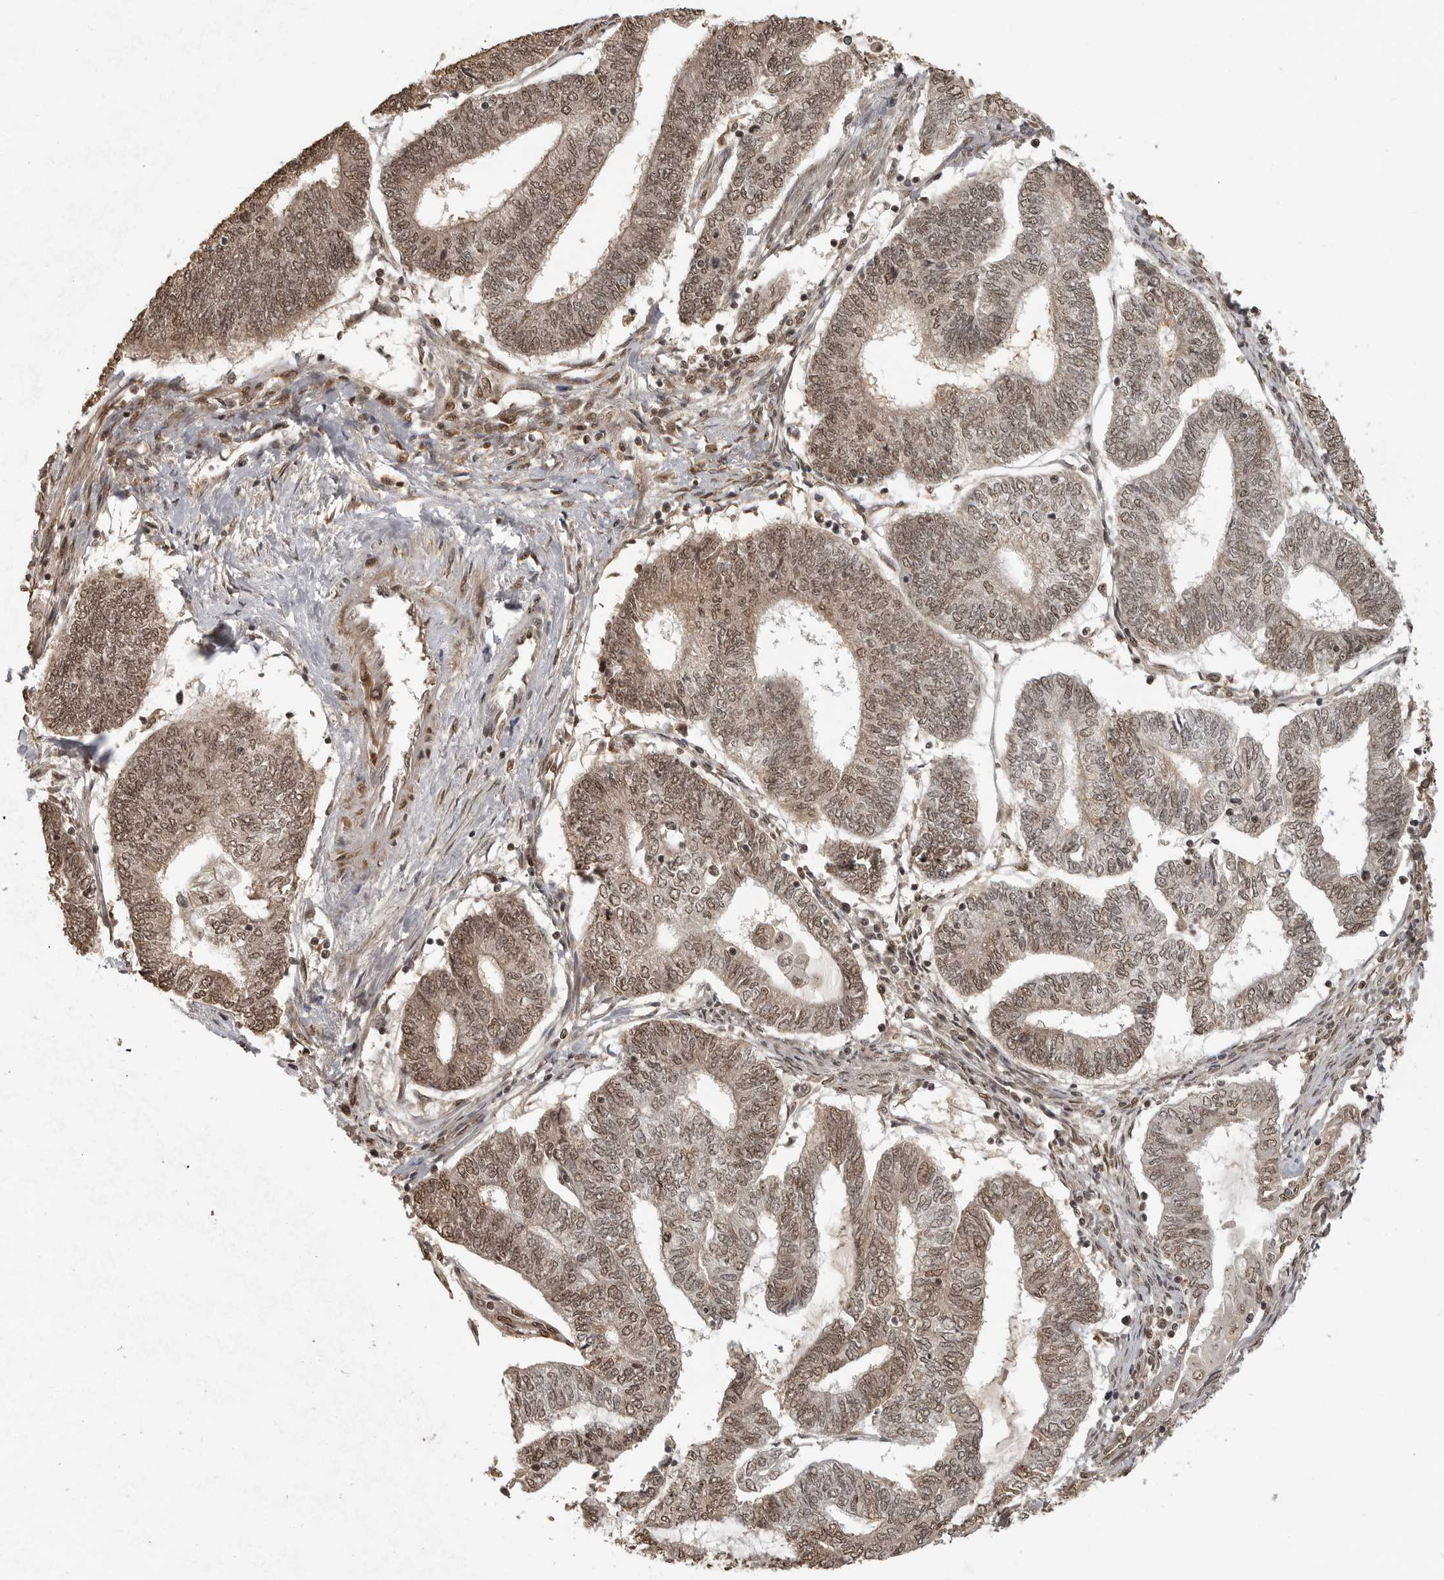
{"staining": {"intensity": "weak", "quantity": ">75%", "location": "nuclear"}, "tissue": "endometrial cancer", "cell_type": "Tumor cells", "image_type": "cancer", "snomed": [{"axis": "morphology", "description": "Adenocarcinoma, NOS"}, {"axis": "topography", "description": "Uterus"}, {"axis": "topography", "description": "Endometrium"}], "caption": "There is low levels of weak nuclear positivity in tumor cells of endometrial cancer, as demonstrated by immunohistochemical staining (brown color).", "gene": "CLOCK", "patient": {"sex": "female", "age": 70}}